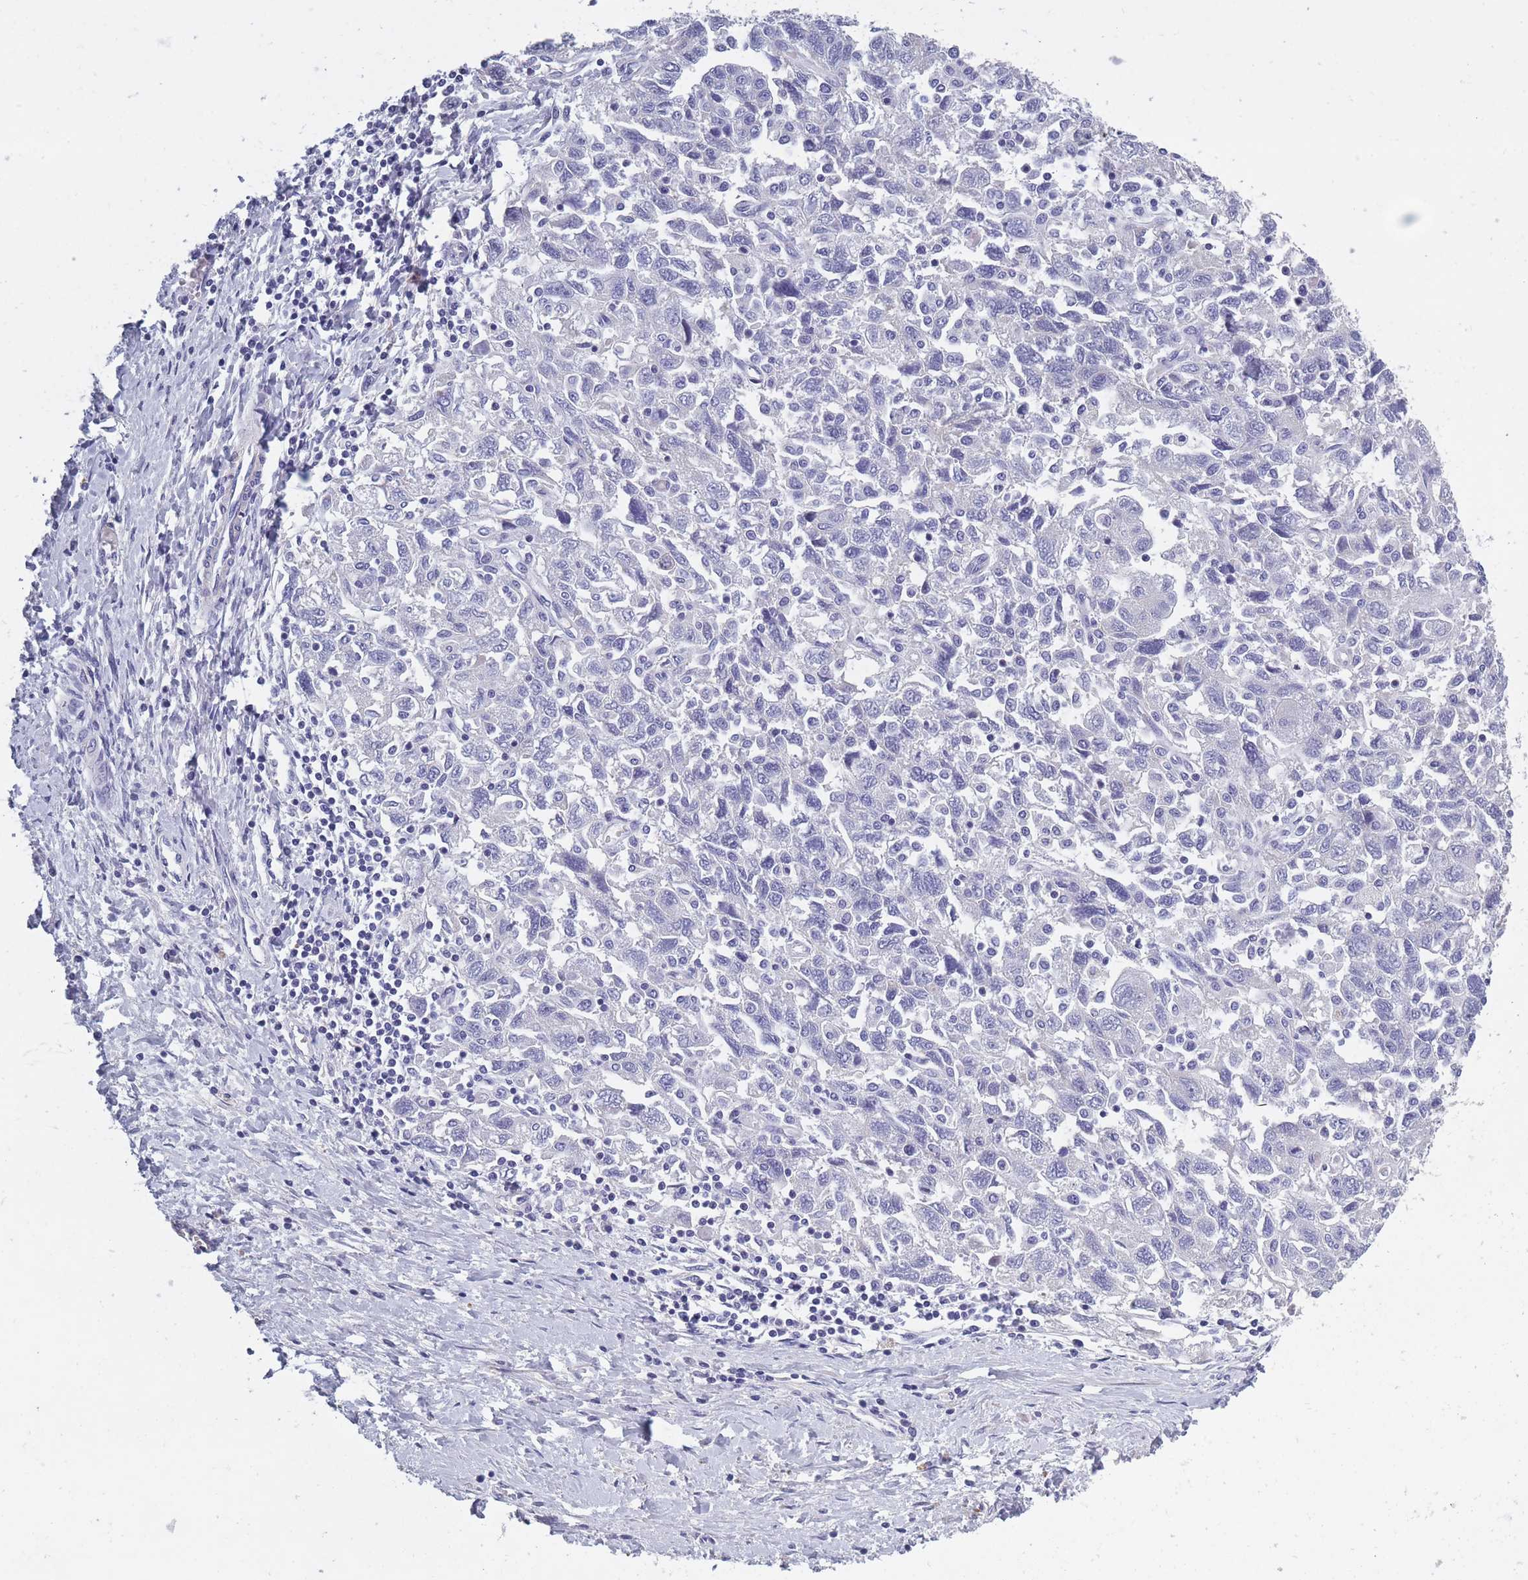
{"staining": {"intensity": "negative", "quantity": "none", "location": "none"}, "tissue": "ovarian cancer", "cell_type": "Tumor cells", "image_type": "cancer", "snomed": [{"axis": "morphology", "description": "Carcinoma, NOS"}, {"axis": "morphology", "description": "Cystadenocarcinoma, serous, NOS"}, {"axis": "topography", "description": "Ovary"}], "caption": "The immunohistochemistry (IHC) micrograph has no significant positivity in tumor cells of serous cystadenocarcinoma (ovarian) tissue.", "gene": "OR4C5", "patient": {"sex": "female", "age": 69}}